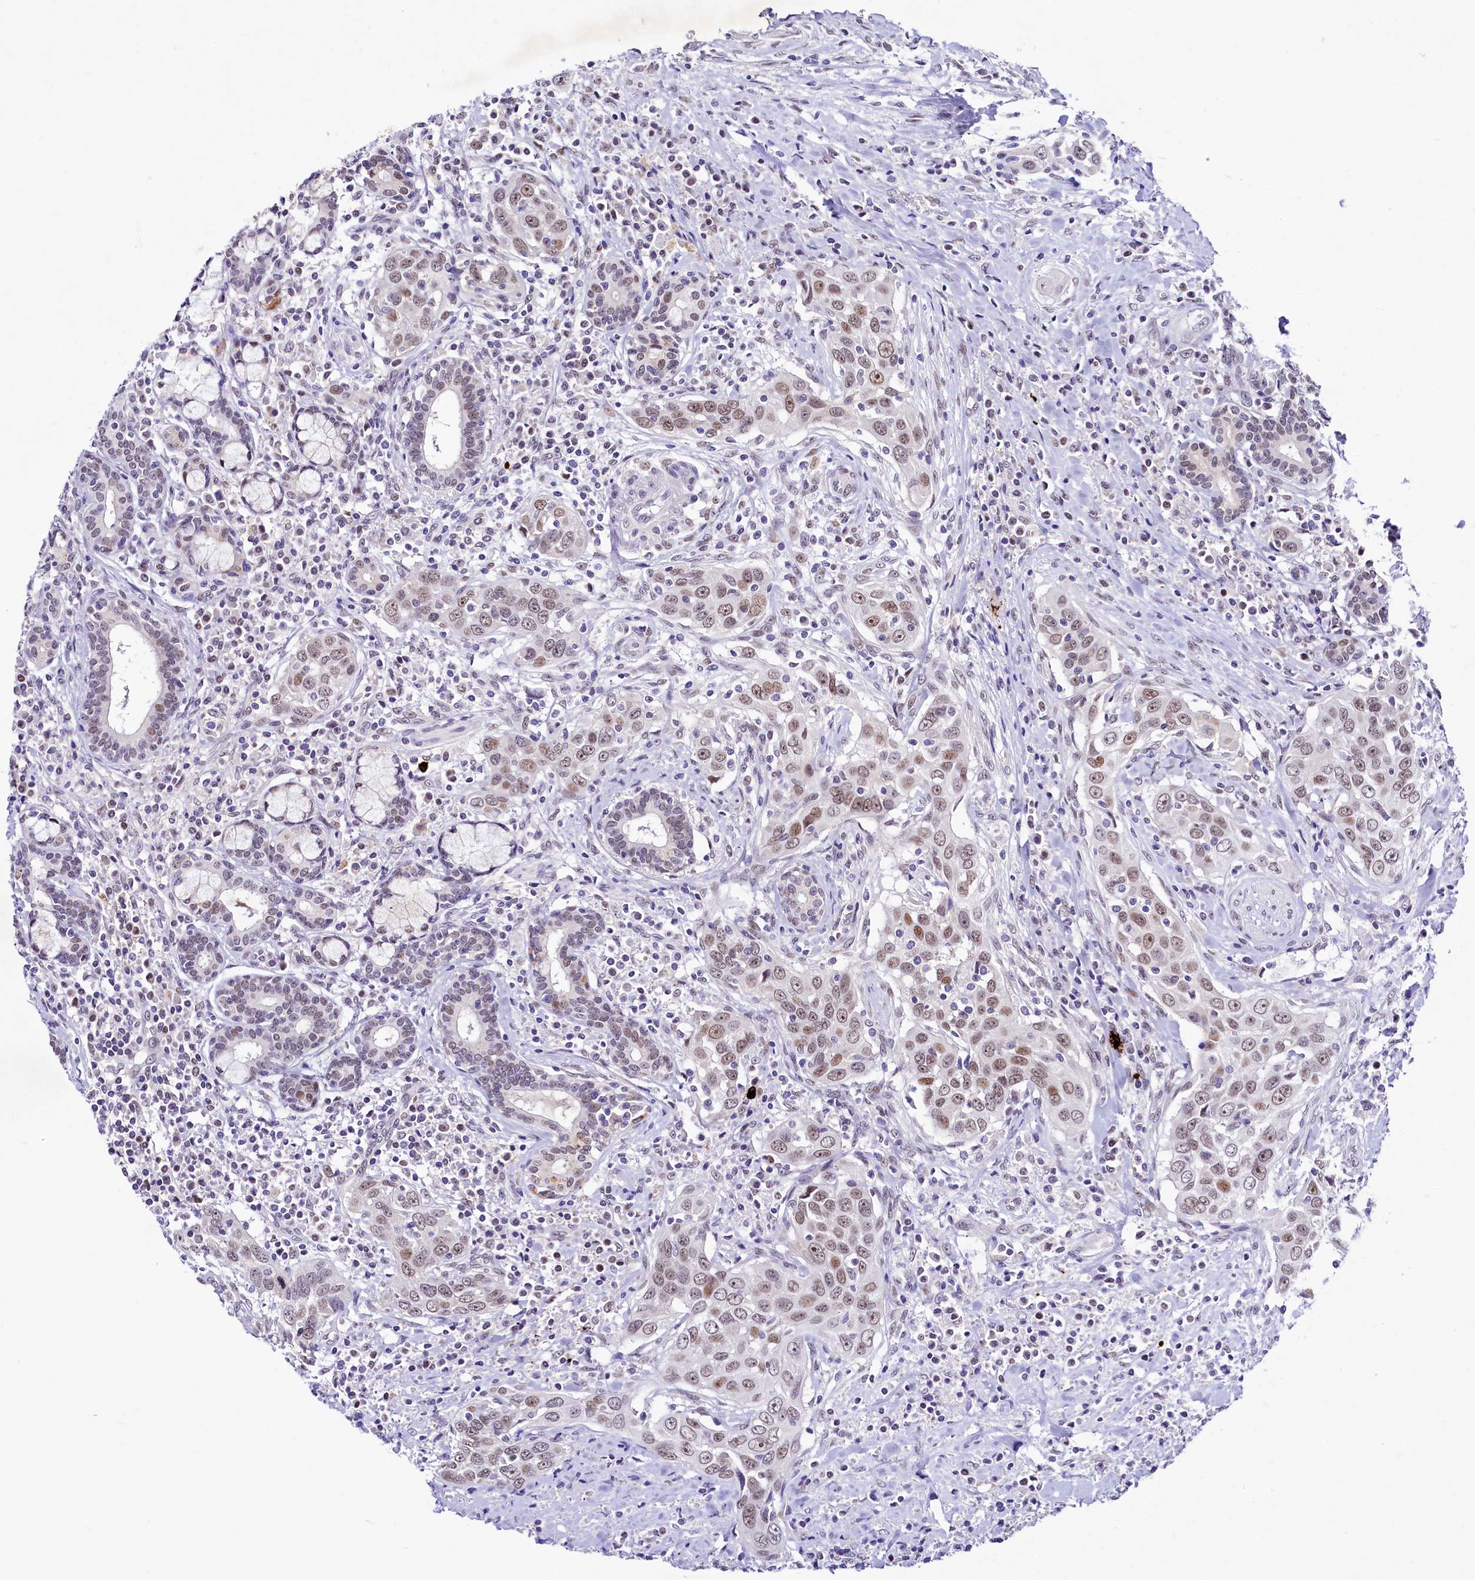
{"staining": {"intensity": "weak", "quantity": ">75%", "location": "nuclear"}, "tissue": "head and neck cancer", "cell_type": "Tumor cells", "image_type": "cancer", "snomed": [{"axis": "morphology", "description": "Squamous cell carcinoma, NOS"}, {"axis": "topography", "description": "Oral tissue"}, {"axis": "topography", "description": "Head-Neck"}], "caption": "Head and neck squamous cell carcinoma stained with a brown dye displays weak nuclear positive expression in approximately >75% of tumor cells.", "gene": "LEUTX", "patient": {"sex": "female", "age": 50}}